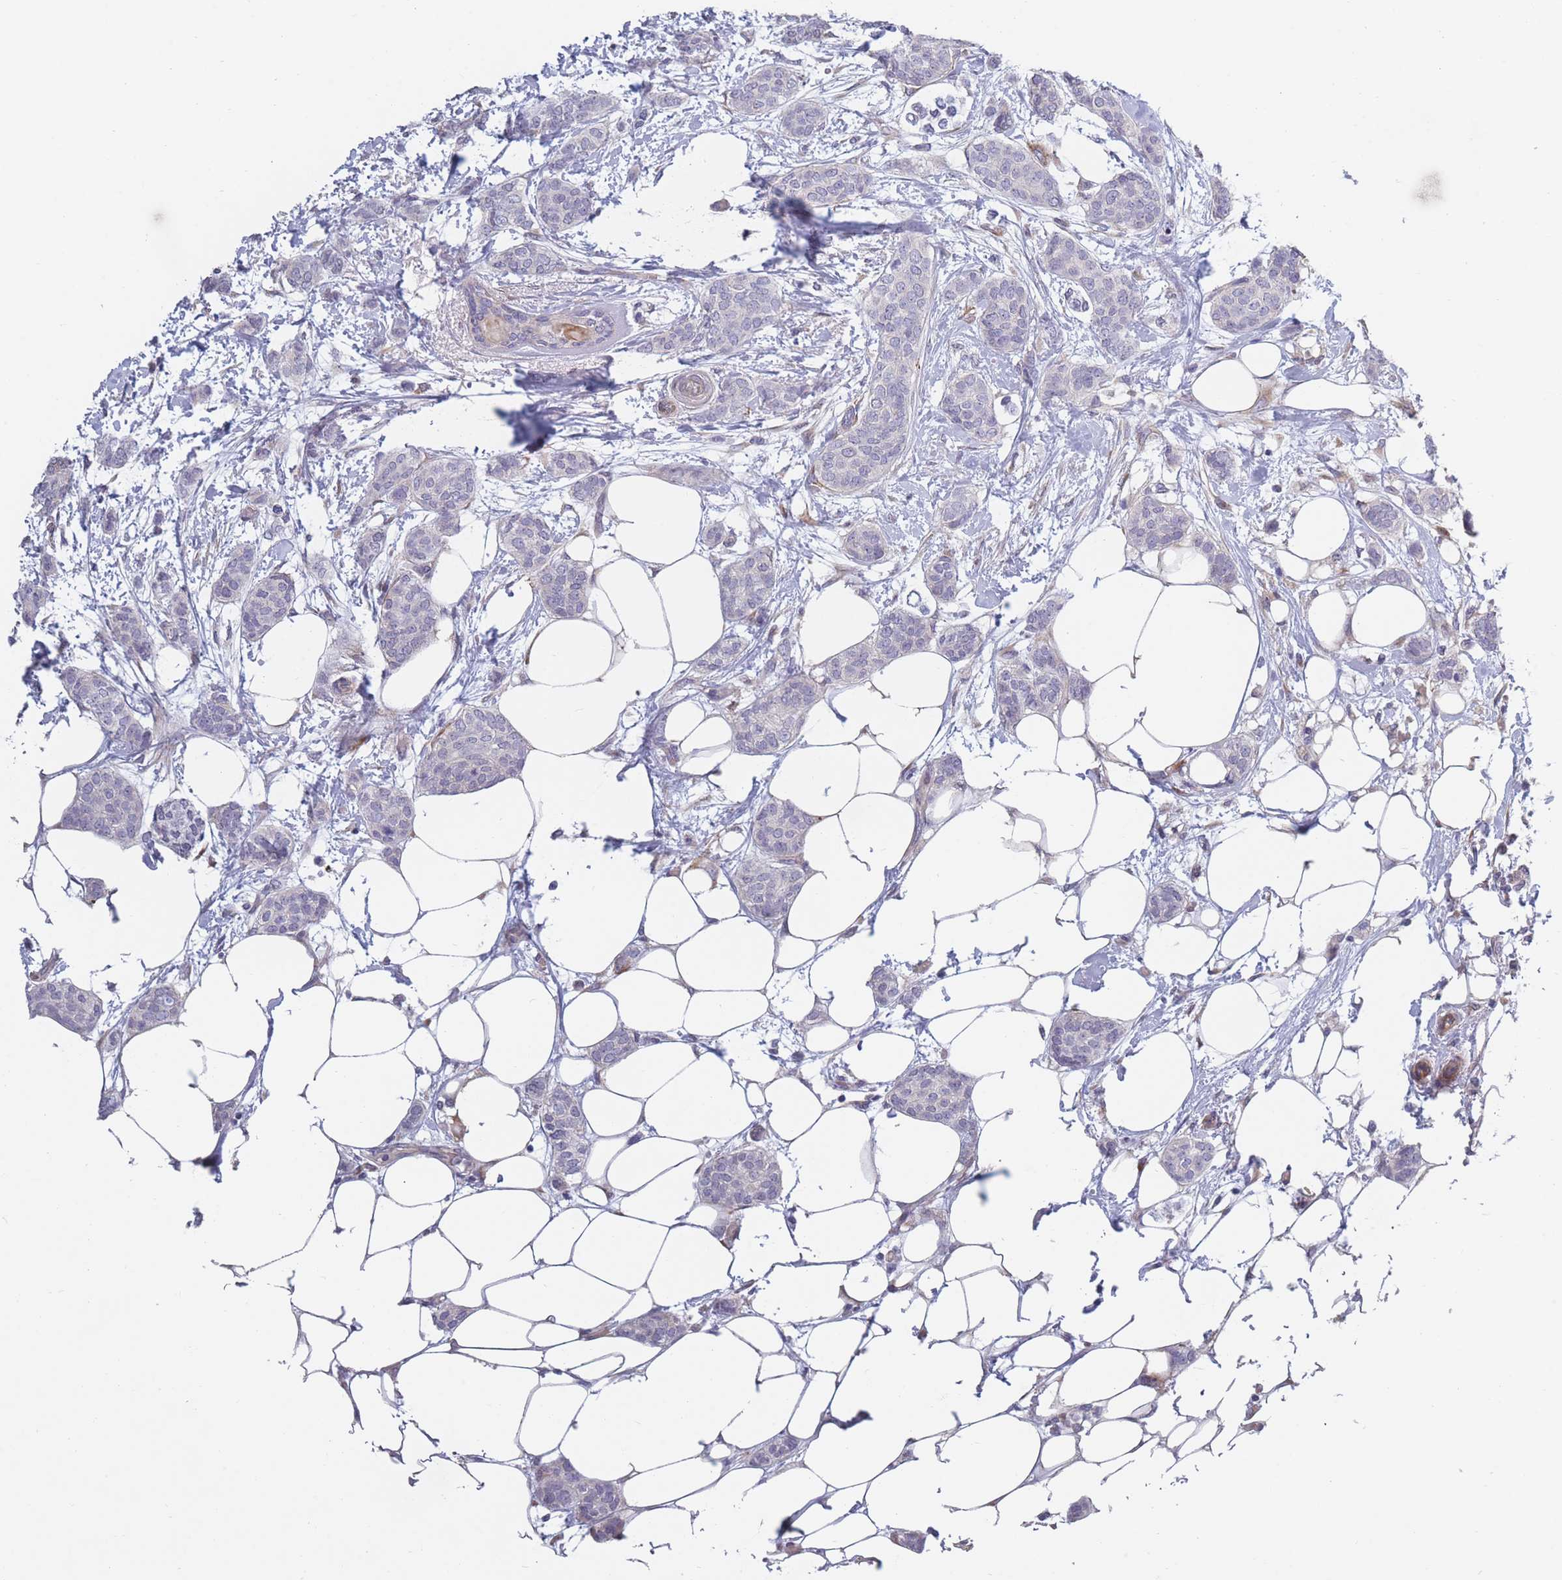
{"staining": {"intensity": "negative", "quantity": "none", "location": "none"}, "tissue": "breast cancer", "cell_type": "Tumor cells", "image_type": "cancer", "snomed": [{"axis": "morphology", "description": "Duct carcinoma"}, {"axis": "topography", "description": "Breast"}], "caption": "Infiltrating ductal carcinoma (breast) was stained to show a protein in brown. There is no significant staining in tumor cells. Nuclei are stained in blue.", "gene": "CCNQ", "patient": {"sex": "female", "age": 72}}